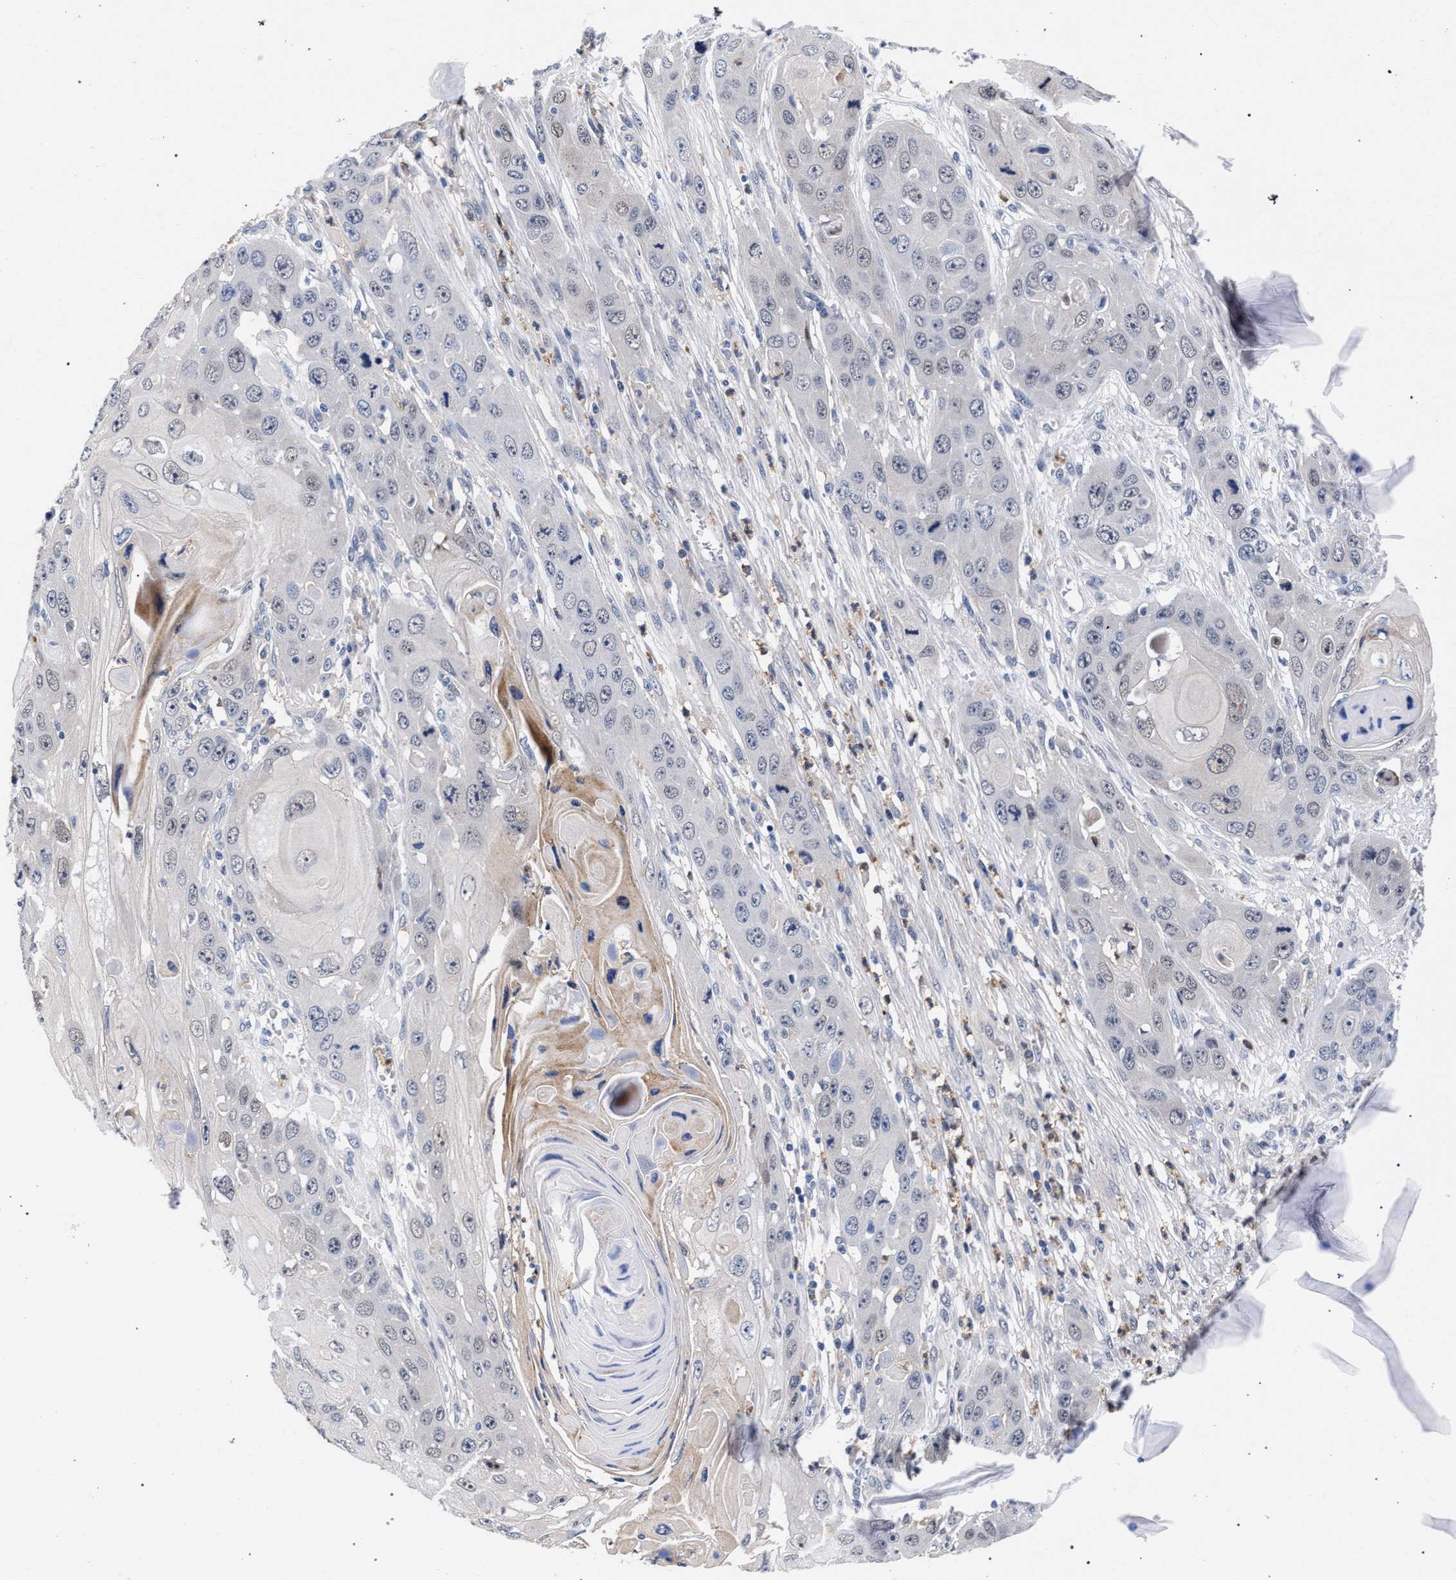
{"staining": {"intensity": "weak", "quantity": "25%-75%", "location": "nuclear"}, "tissue": "skin cancer", "cell_type": "Tumor cells", "image_type": "cancer", "snomed": [{"axis": "morphology", "description": "Squamous cell carcinoma, NOS"}, {"axis": "topography", "description": "Skin"}], "caption": "Immunohistochemical staining of human squamous cell carcinoma (skin) exhibits low levels of weak nuclear positivity in approximately 25%-75% of tumor cells.", "gene": "ZNF462", "patient": {"sex": "male", "age": 55}}